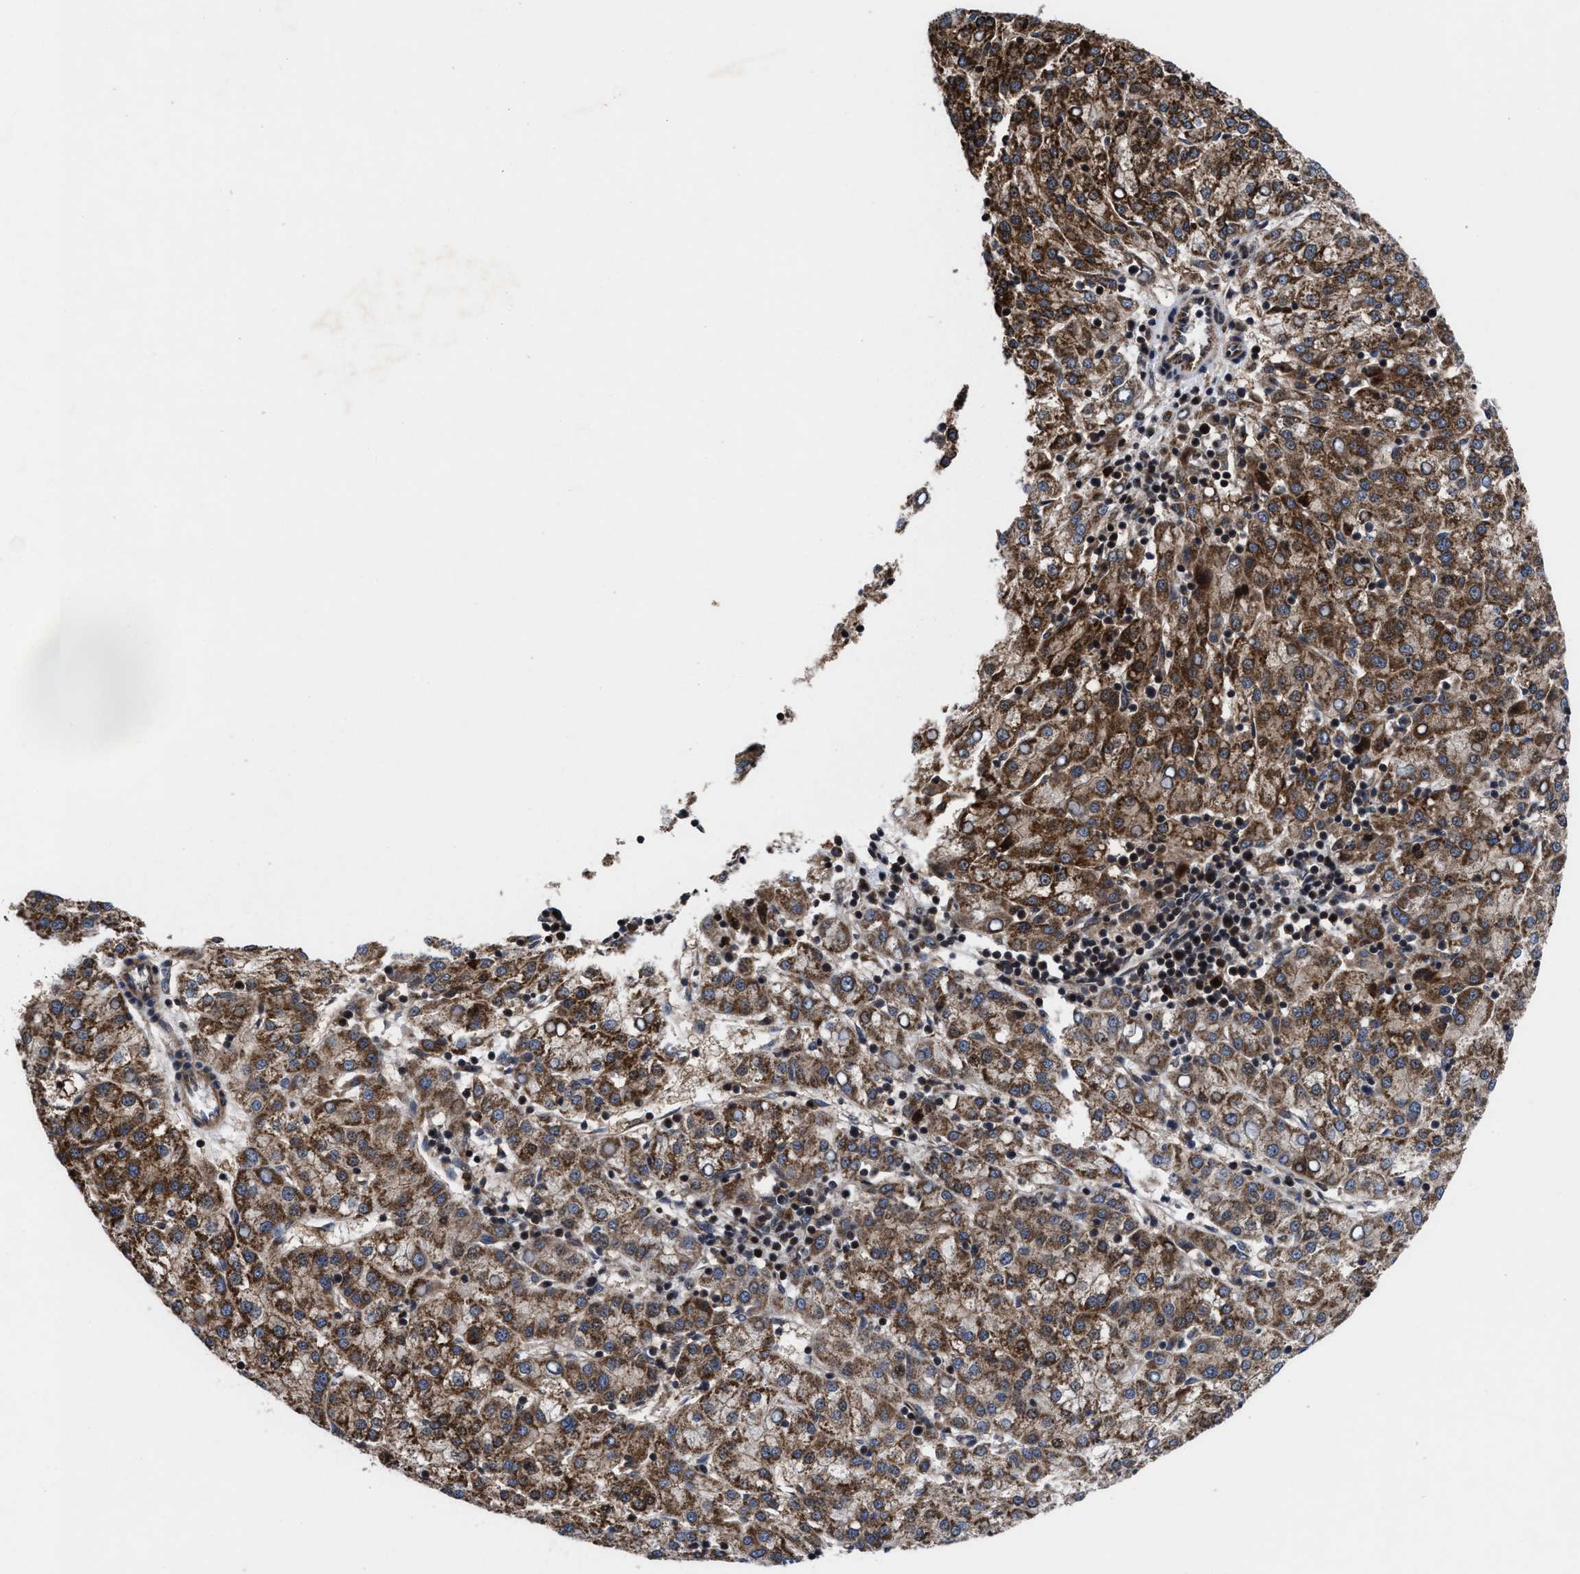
{"staining": {"intensity": "moderate", "quantity": ">75%", "location": "cytoplasmic/membranous"}, "tissue": "liver cancer", "cell_type": "Tumor cells", "image_type": "cancer", "snomed": [{"axis": "morphology", "description": "Carcinoma, Hepatocellular, NOS"}, {"axis": "topography", "description": "Liver"}], "caption": "A medium amount of moderate cytoplasmic/membranous expression is identified in about >75% of tumor cells in liver cancer (hepatocellular carcinoma) tissue.", "gene": "MRPL50", "patient": {"sex": "female", "age": 58}}